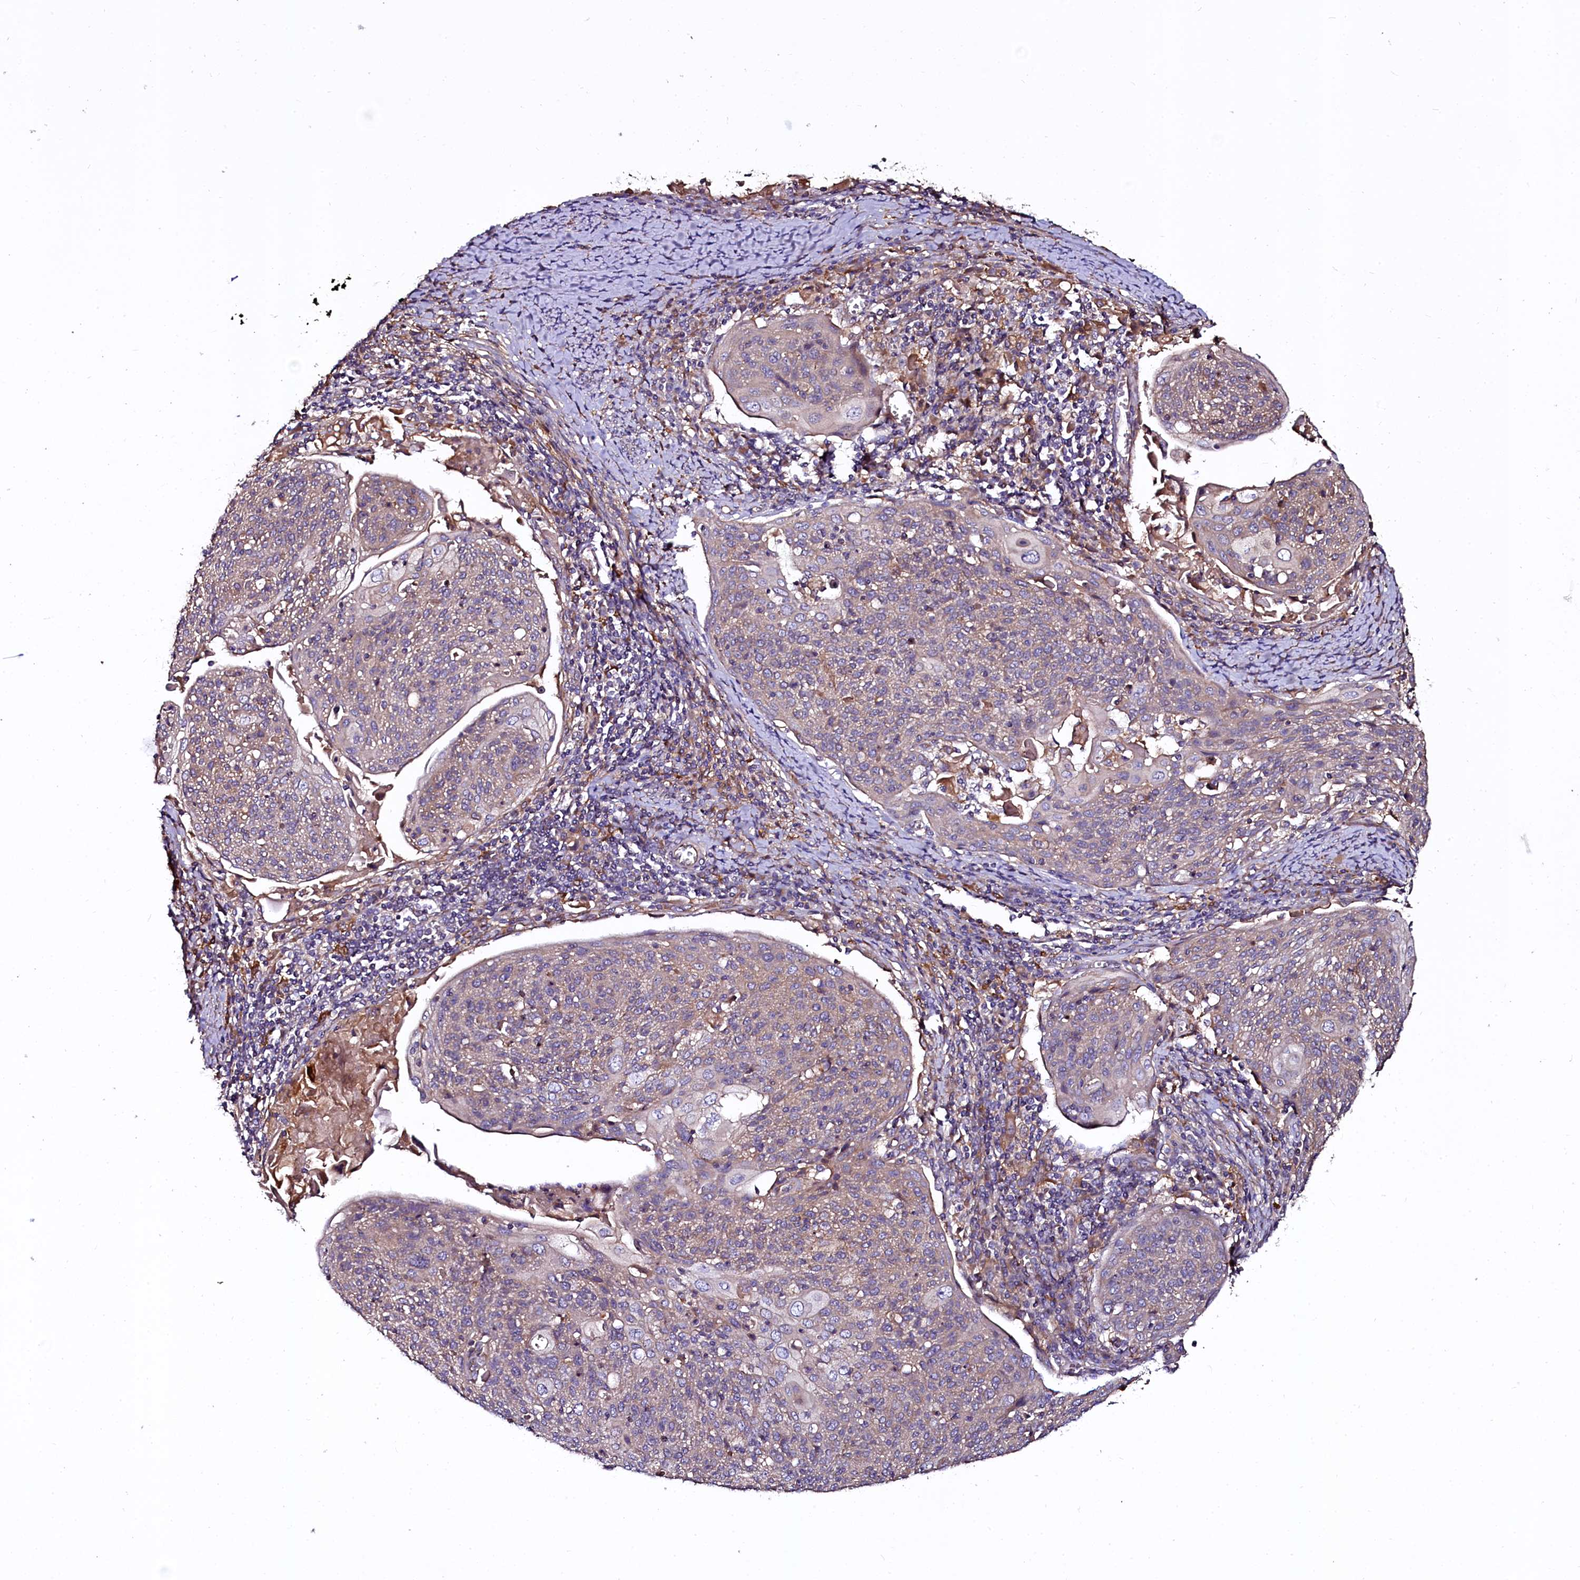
{"staining": {"intensity": "weak", "quantity": "<25%", "location": "cytoplasmic/membranous"}, "tissue": "cervical cancer", "cell_type": "Tumor cells", "image_type": "cancer", "snomed": [{"axis": "morphology", "description": "Squamous cell carcinoma, NOS"}, {"axis": "topography", "description": "Cervix"}], "caption": "Immunohistochemistry histopathology image of neoplastic tissue: squamous cell carcinoma (cervical) stained with DAB (3,3'-diaminobenzidine) reveals no significant protein expression in tumor cells. (Brightfield microscopy of DAB (3,3'-diaminobenzidine) immunohistochemistry at high magnification).", "gene": "APPL2", "patient": {"sex": "female", "age": 67}}